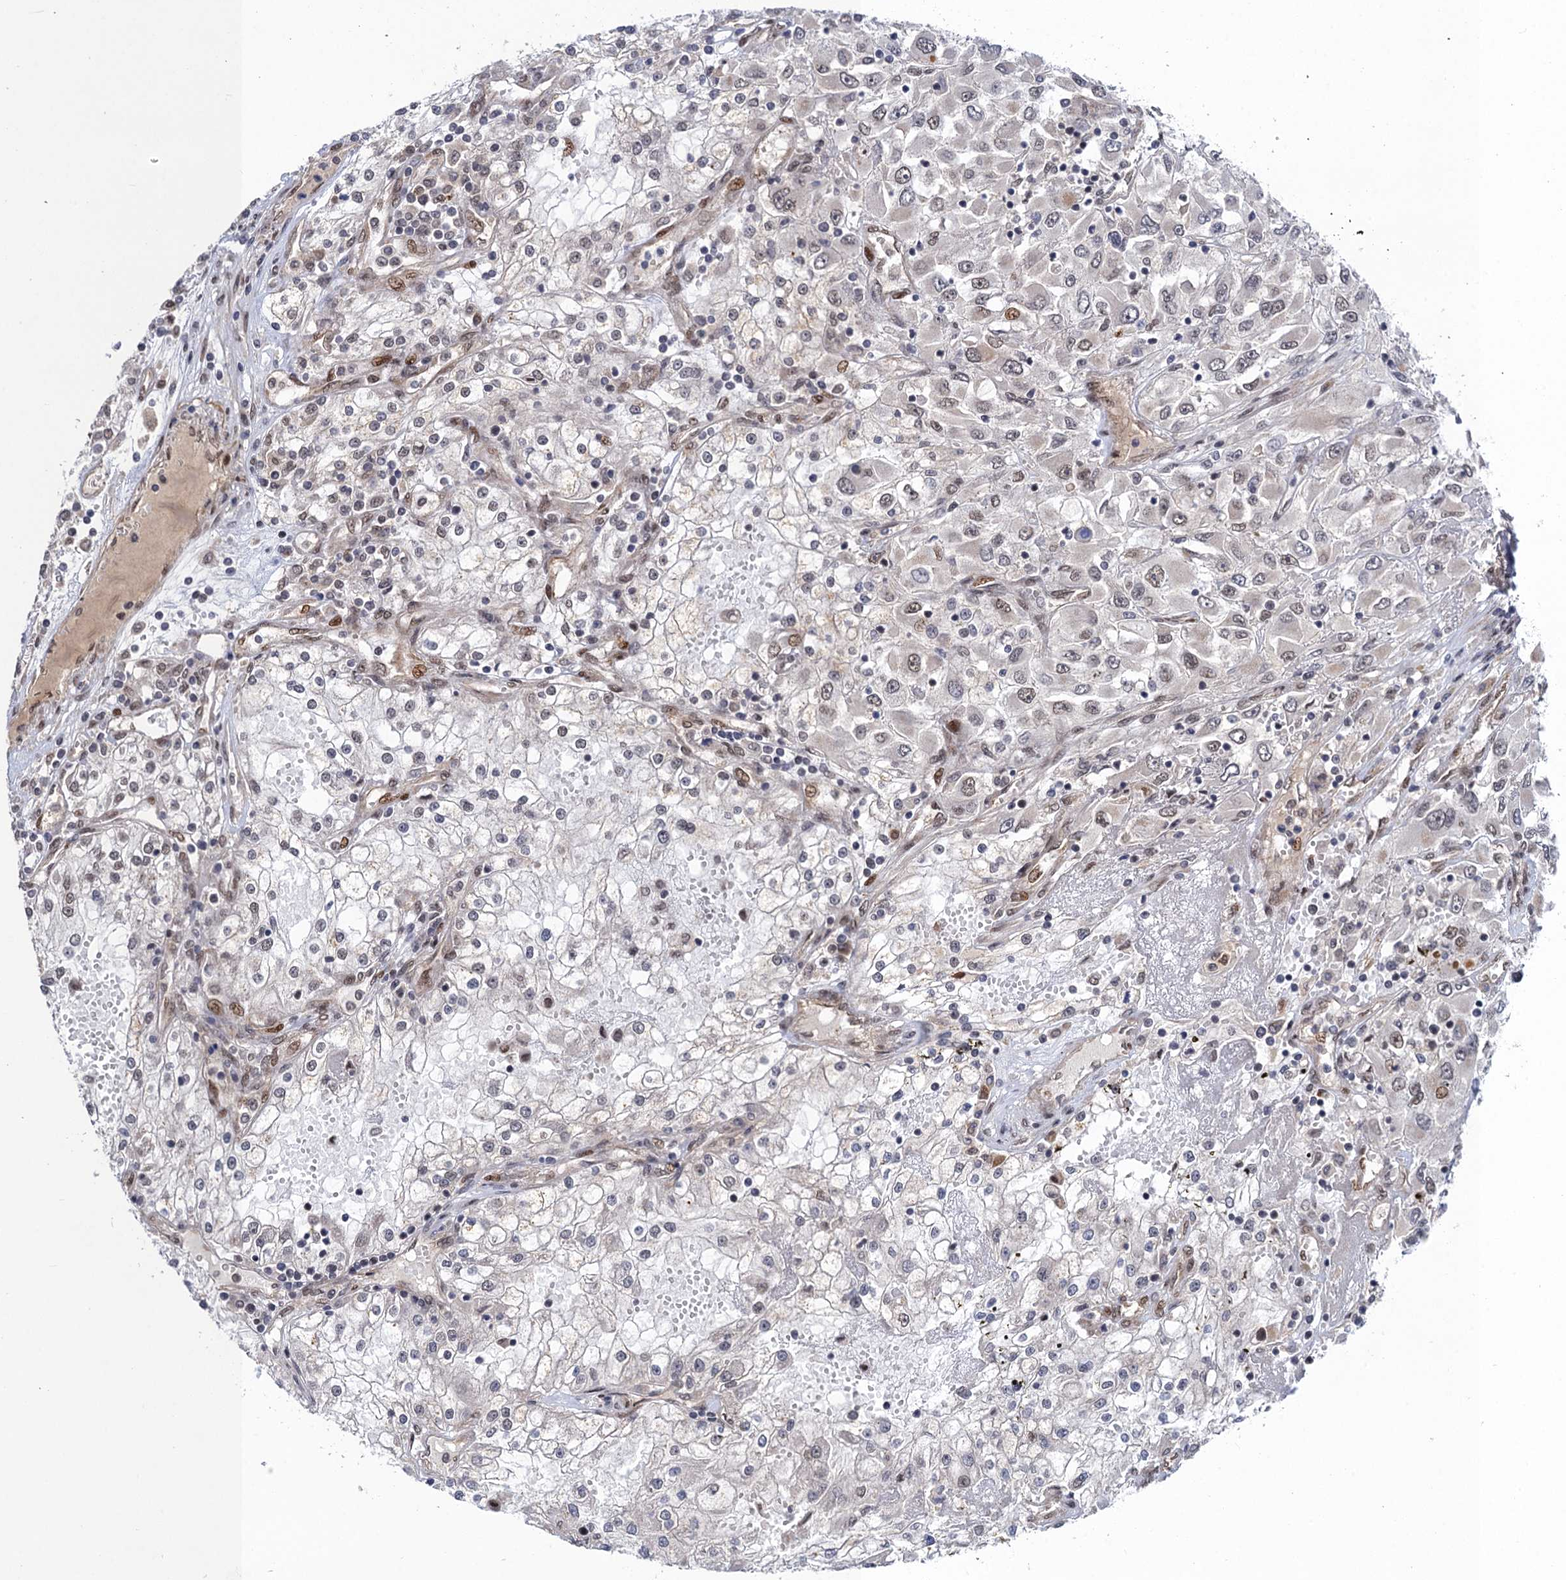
{"staining": {"intensity": "moderate", "quantity": "<25%", "location": "nuclear"}, "tissue": "renal cancer", "cell_type": "Tumor cells", "image_type": "cancer", "snomed": [{"axis": "morphology", "description": "Adenocarcinoma, NOS"}, {"axis": "topography", "description": "Kidney"}], "caption": "A micrograph of renal cancer stained for a protein shows moderate nuclear brown staining in tumor cells.", "gene": "NEK8", "patient": {"sex": "female", "age": 52}}